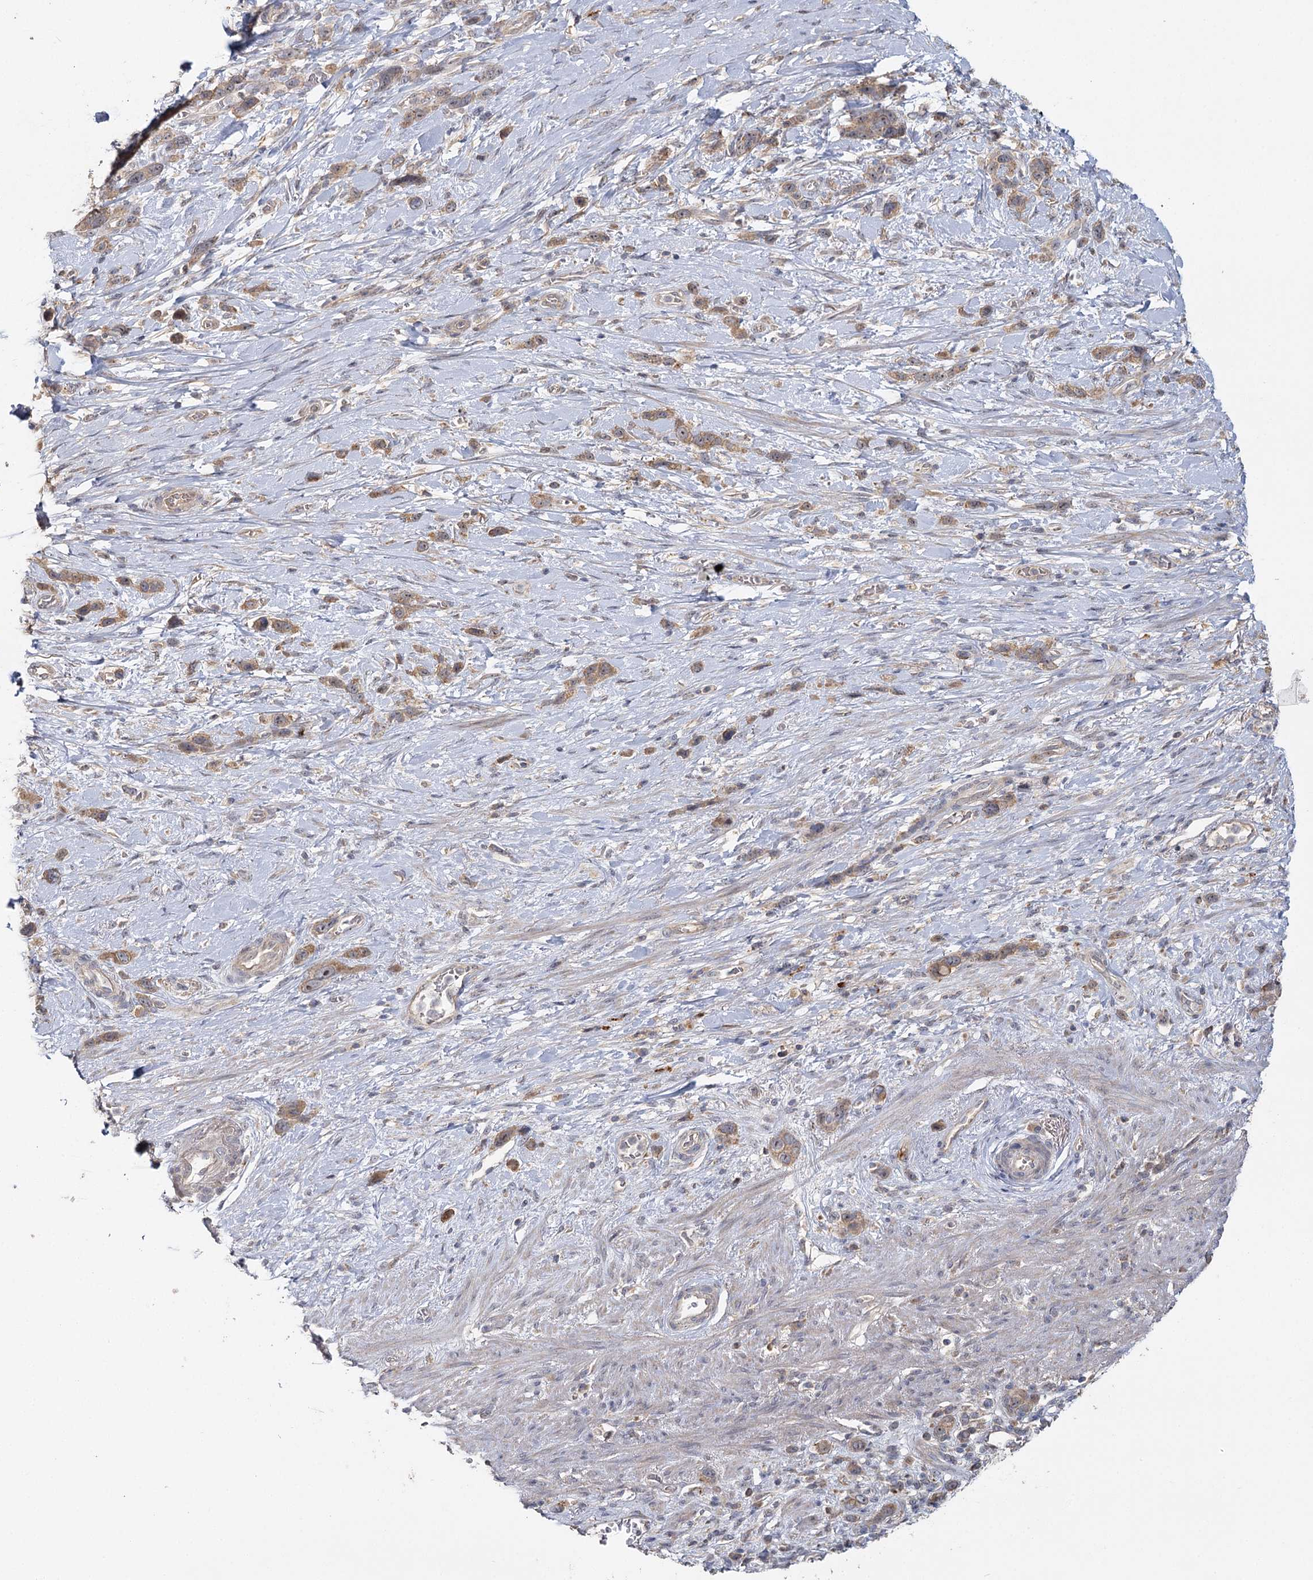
{"staining": {"intensity": "moderate", "quantity": ">75%", "location": "cytoplasmic/membranous"}, "tissue": "stomach cancer", "cell_type": "Tumor cells", "image_type": "cancer", "snomed": [{"axis": "morphology", "description": "Adenocarcinoma, NOS"}, {"axis": "morphology", "description": "Adenocarcinoma, High grade"}, {"axis": "topography", "description": "Stomach, upper"}, {"axis": "topography", "description": "Stomach, lower"}], "caption": "IHC (DAB) staining of human high-grade adenocarcinoma (stomach) demonstrates moderate cytoplasmic/membranous protein positivity in about >75% of tumor cells.", "gene": "ANGPTL5", "patient": {"sex": "female", "age": 65}}